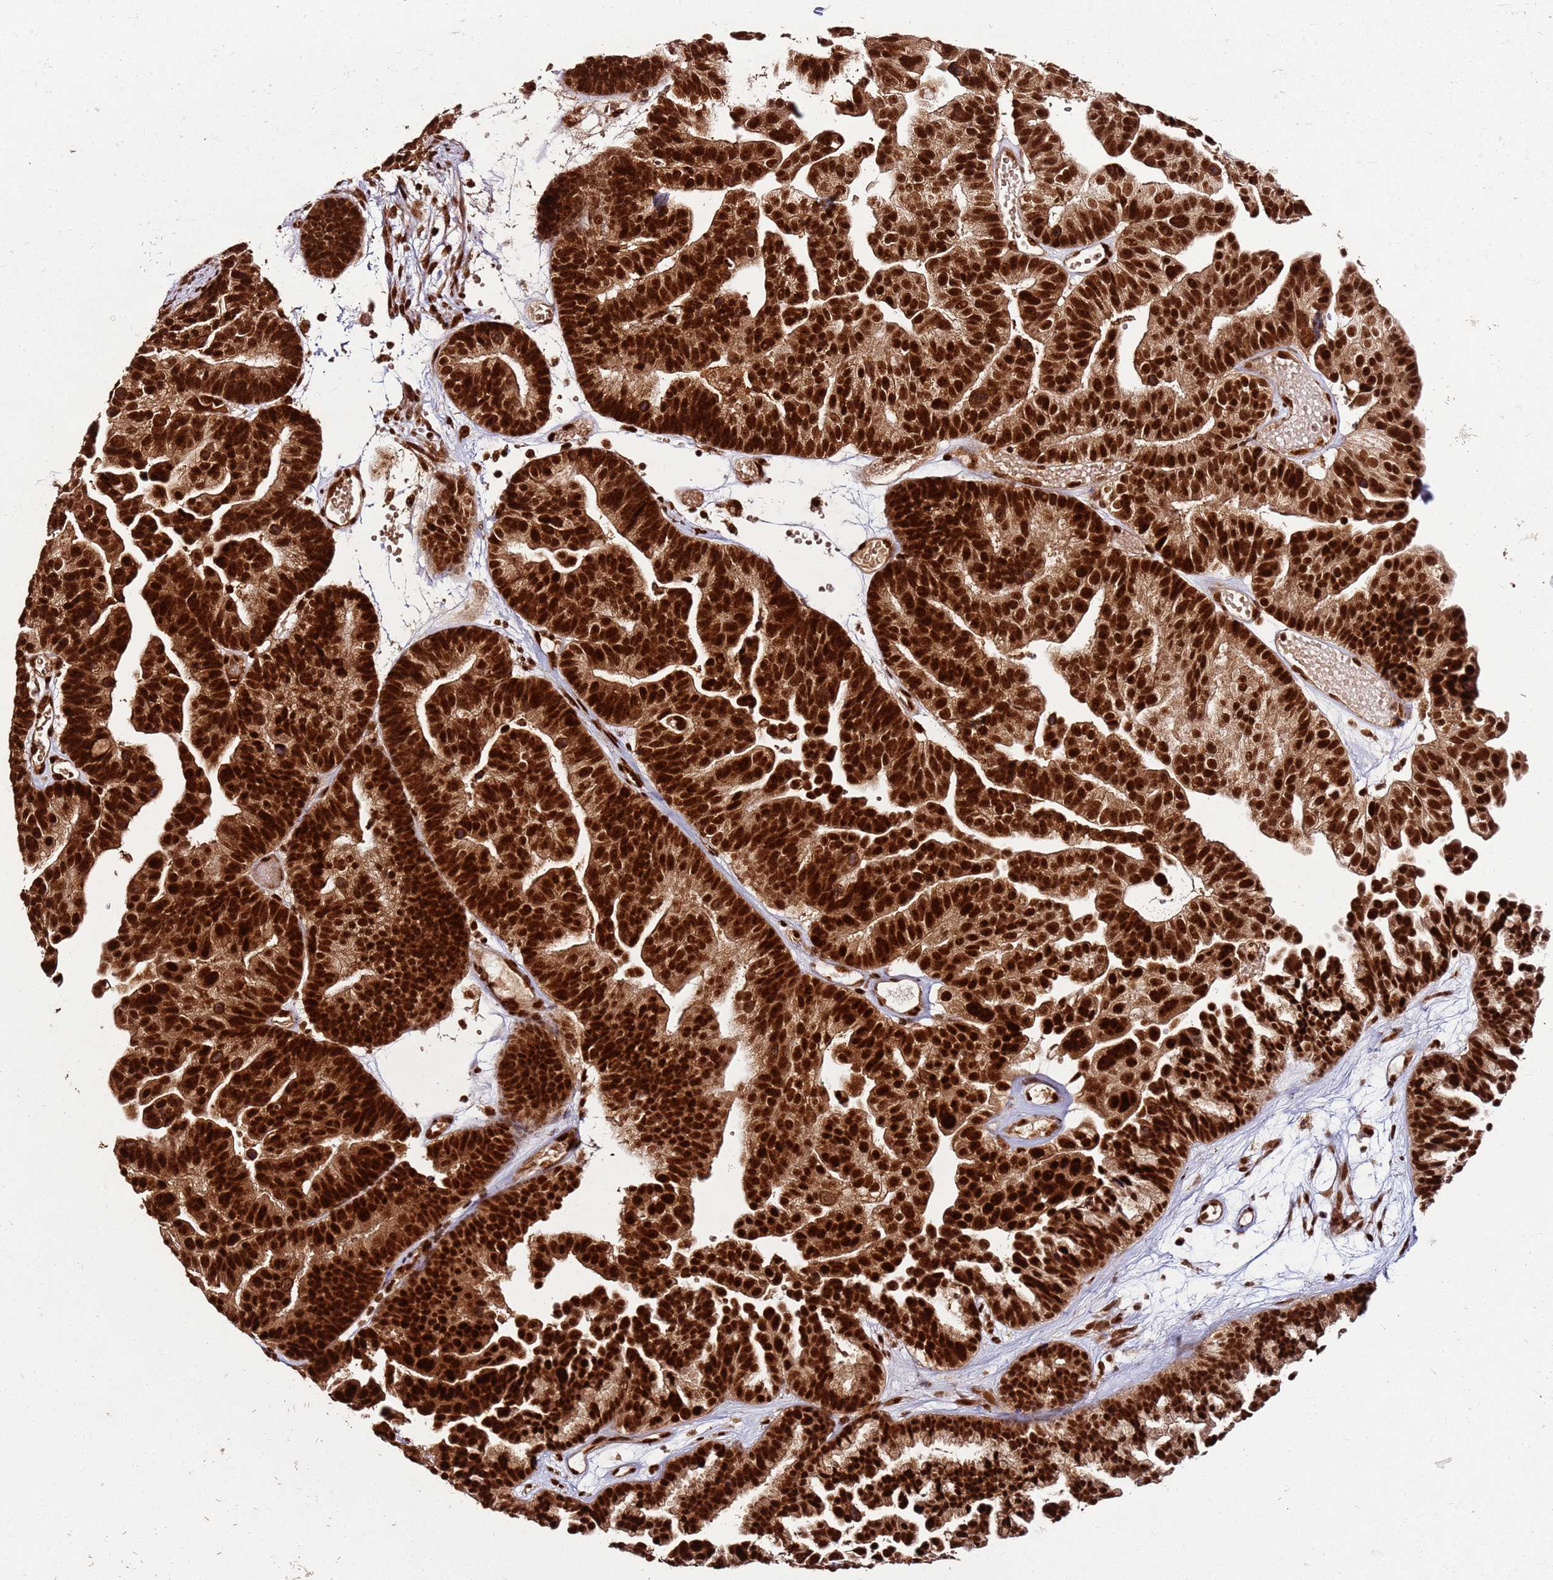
{"staining": {"intensity": "strong", "quantity": ">75%", "location": "nuclear"}, "tissue": "ovarian cancer", "cell_type": "Tumor cells", "image_type": "cancer", "snomed": [{"axis": "morphology", "description": "Cystadenocarcinoma, serous, NOS"}, {"axis": "topography", "description": "Ovary"}], "caption": "Tumor cells display high levels of strong nuclear expression in about >75% of cells in ovarian serous cystadenocarcinoma.", "gene": "XRN2", "patient": {"sex": "female", "age": 56}}